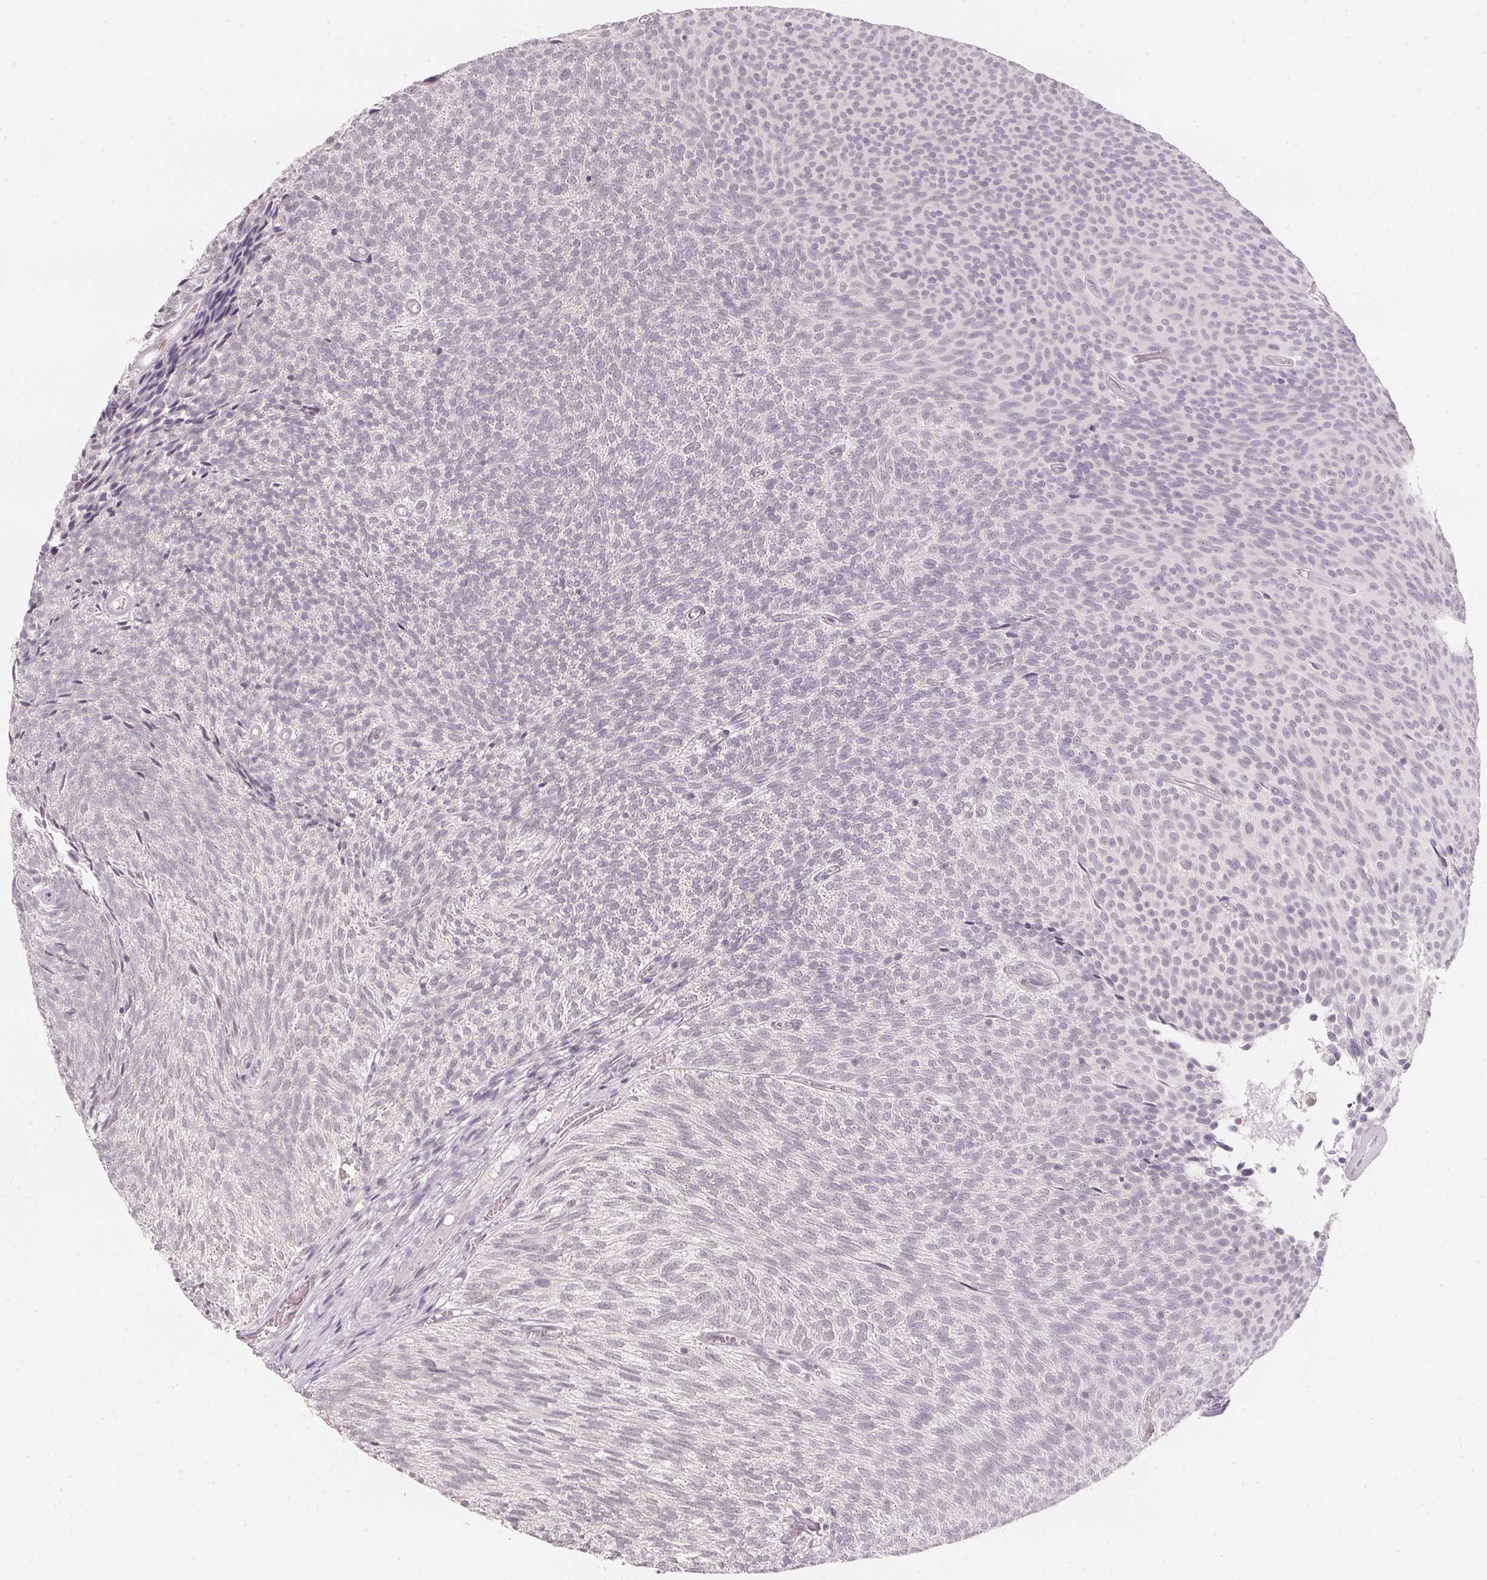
{"staining": {"intensity": "negative", "quantity": "none", "location": "none"}, "tissue": "urothelial cancer", "cell_type": "Tumor cells", "image_type": "cancer", "snomed": [{"axis": "morphology", "description": "Urothelial carcinoma, Low grade"}, {"axis": "topography", "description": "Urinary bladder"}], "caption": "Immunohistochemical staining of human low-grade urothelial carcinoma demonstrates no significant staining in tumor cells.", "gene": "CFAP276", "patient": {"sex": "male", "age": 77}}